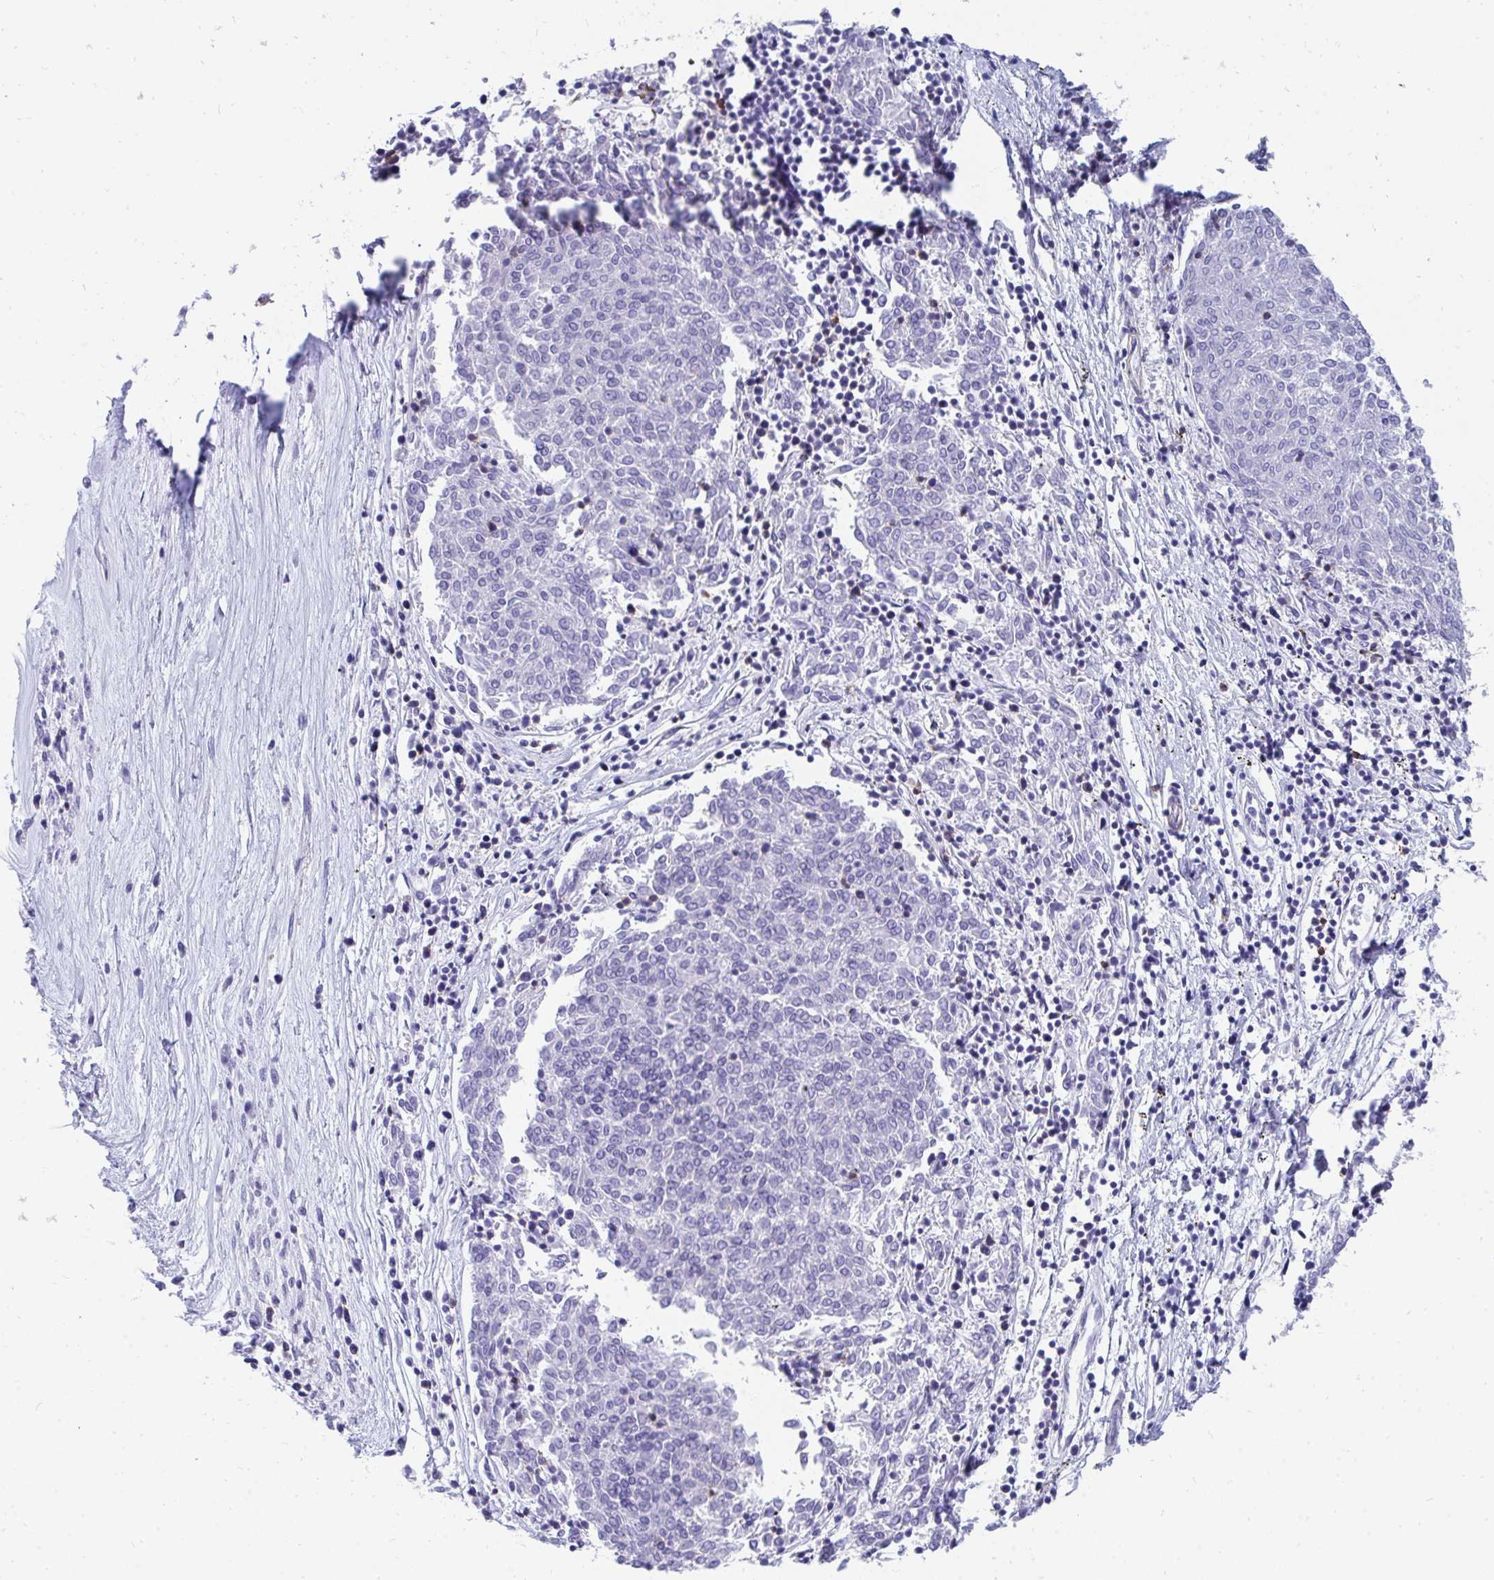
{"staining": {"intensity": "negative", "quantity": "none", "location": "none"}, "tissue": "melanoma", "cell_type": "Tumor cells", "image_type": "cancer", "snomed": [{"axis": "morphology", "description": "Malignant melanoma, NOS"}, {"axis": "topography", "description": "Skin"}], "caption": "Histopathology image shows no significant protein expression in tumor cells of melanoma.", "gene": "CD7", "patient": {"sex": "female", "age": 72}}